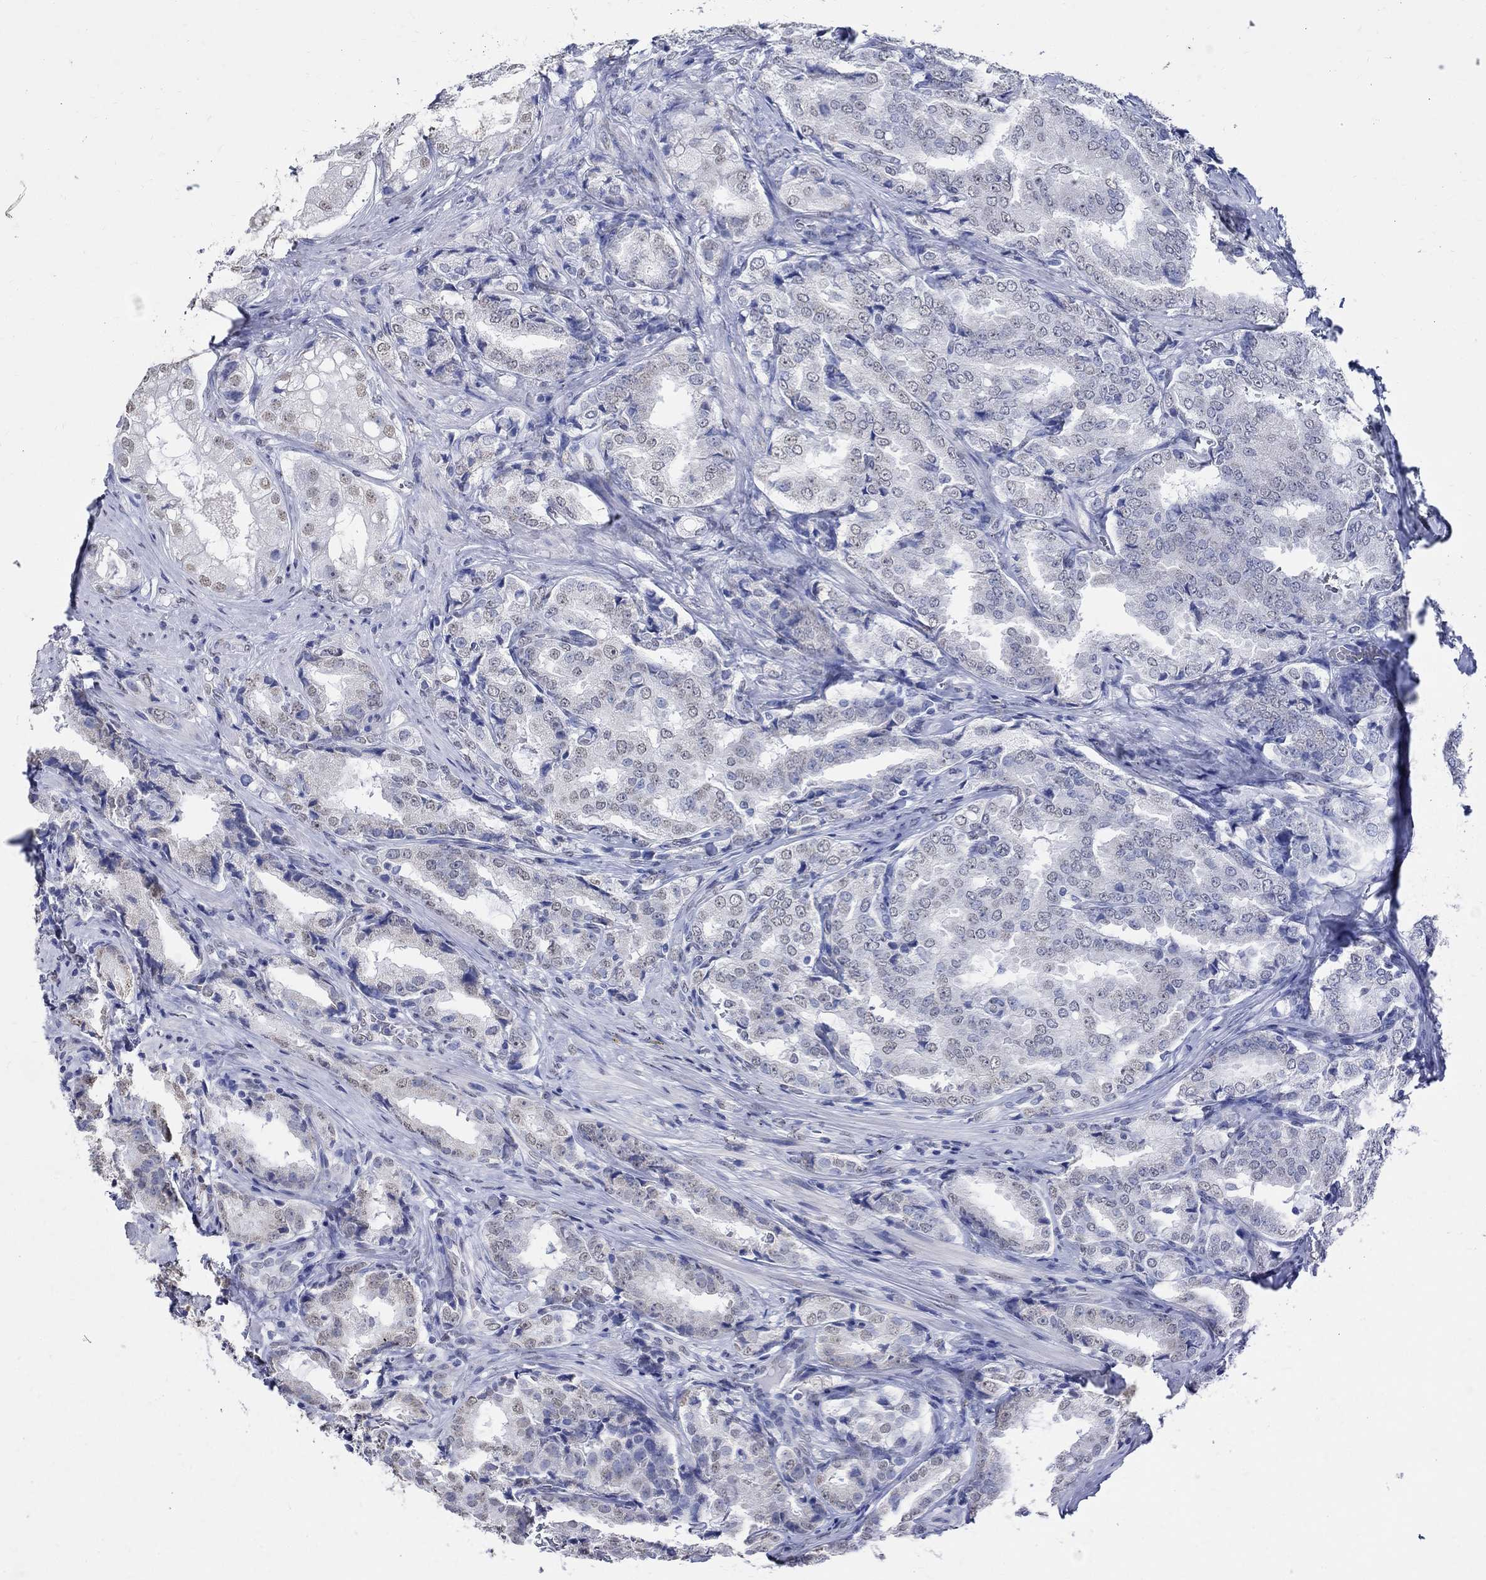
{"staining": {"intensity": "weak", "quantity": "<25%", "location": "nuclear"}, "tissue": "prostate cancer", "cell_type": "Tumor cells", "image_type": "cancer", "snomed": [{"axis": "morphology", "description": "Adenocarcinoma, NOS"}, {"axis": "topography", "description": "Prostate"}], "caption": "Photomicrograph shows no significant protein positivity in tumor cells of prostate cancer (adenocarcinoma).", "gene": "TSPAN16", "patient": {"sex": "male", "age": 65}}